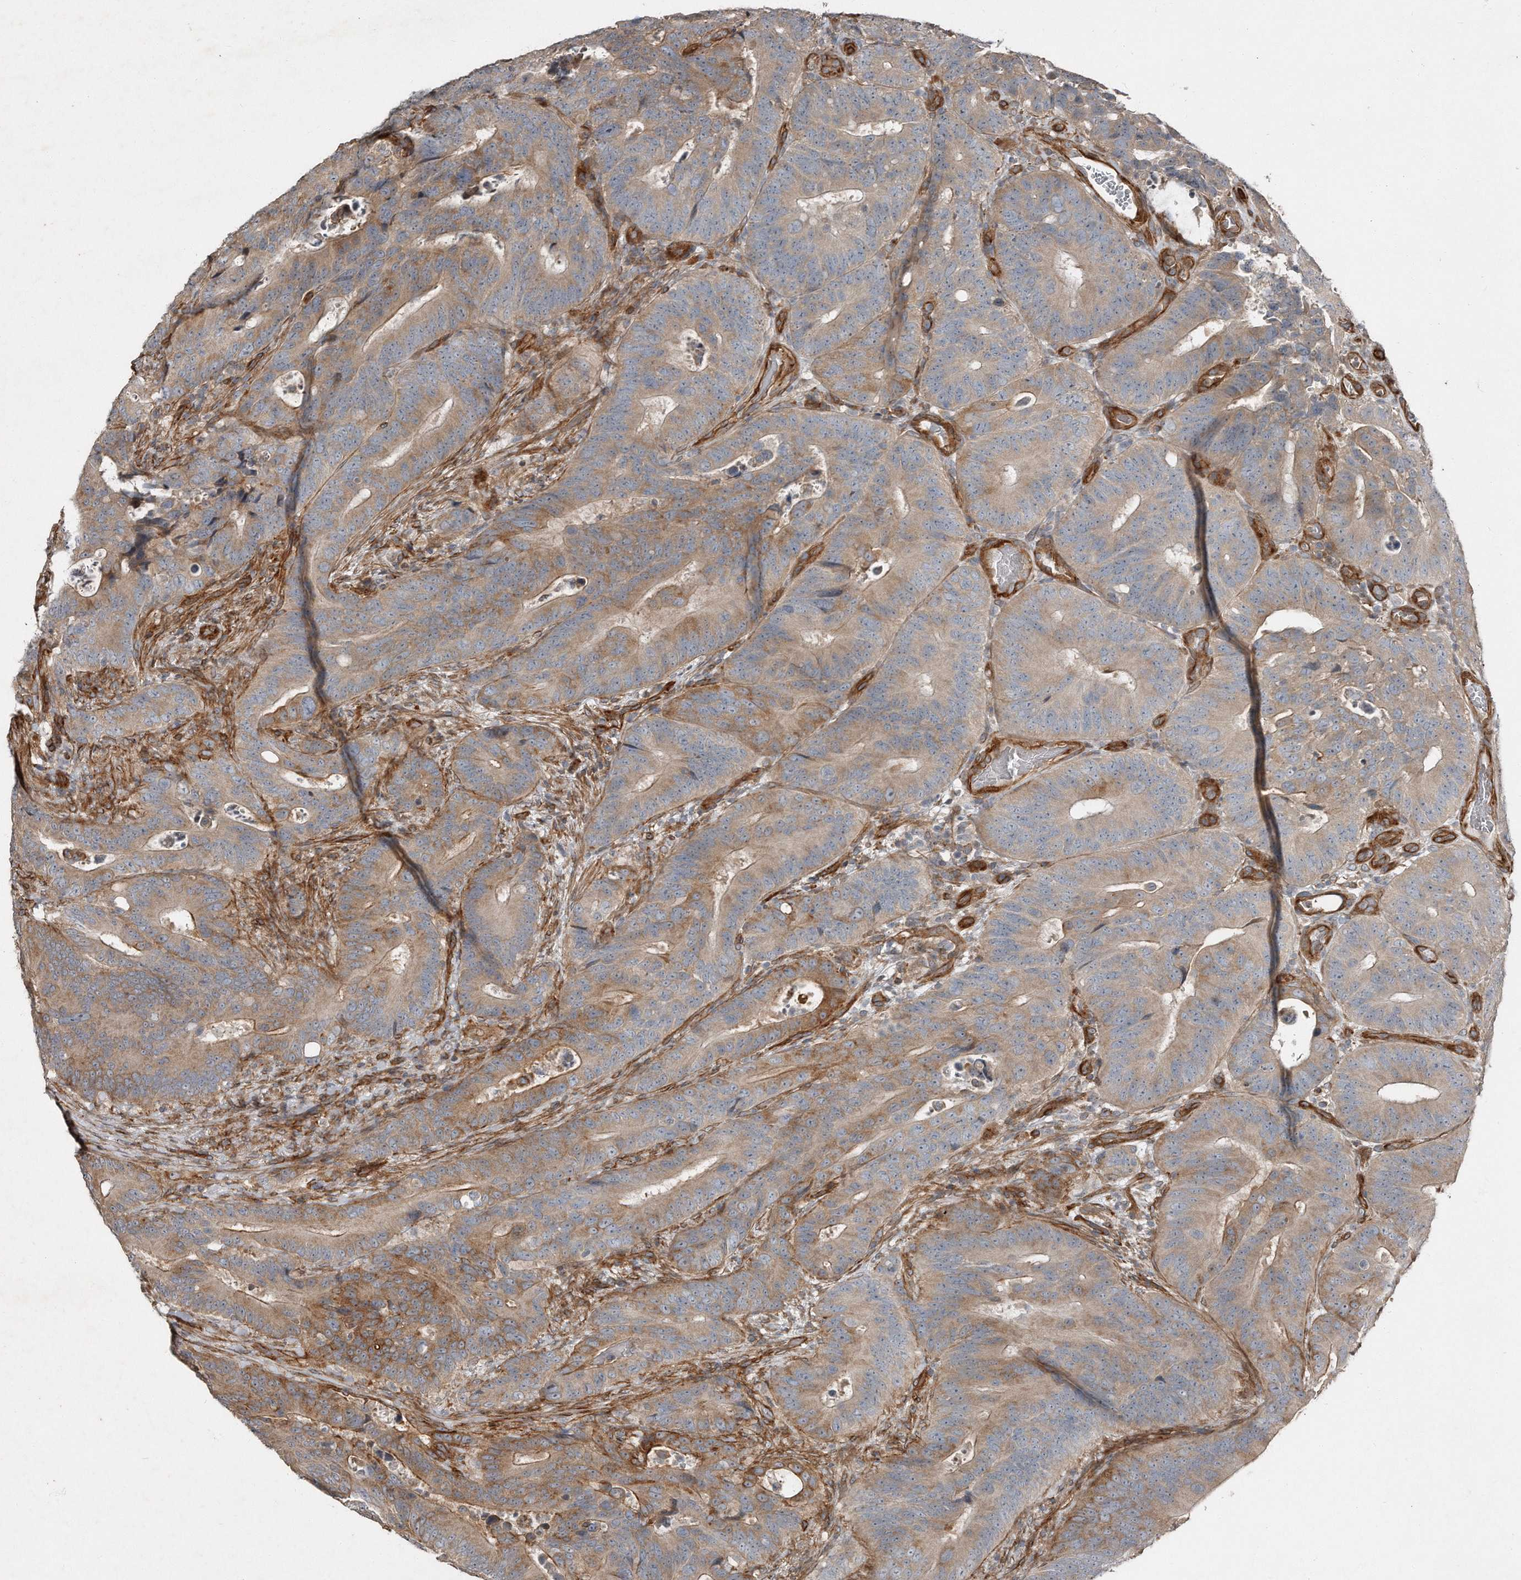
{"staining": {"intensity": "moderate", "quantity": "25%-75%", "location": "cytoplasmic/membranous"}, "tissue": "colorectal cancer", "cell_type": "Tumor cells", "image_type": "cancer", "snomed": [{"axis": "morphology", "description": "Adenocarcinoma, NOS"}, {"axis": "topography", "description": "Colon"}], "caption": "Tumor cells show medium levels of moderate cytoplasmic/membranous expression in about 25%-75% of cells in adenocarcinoma (colorectal).", "gene": "SNAP47", "patient": {"sex": "male", "age": 83}}